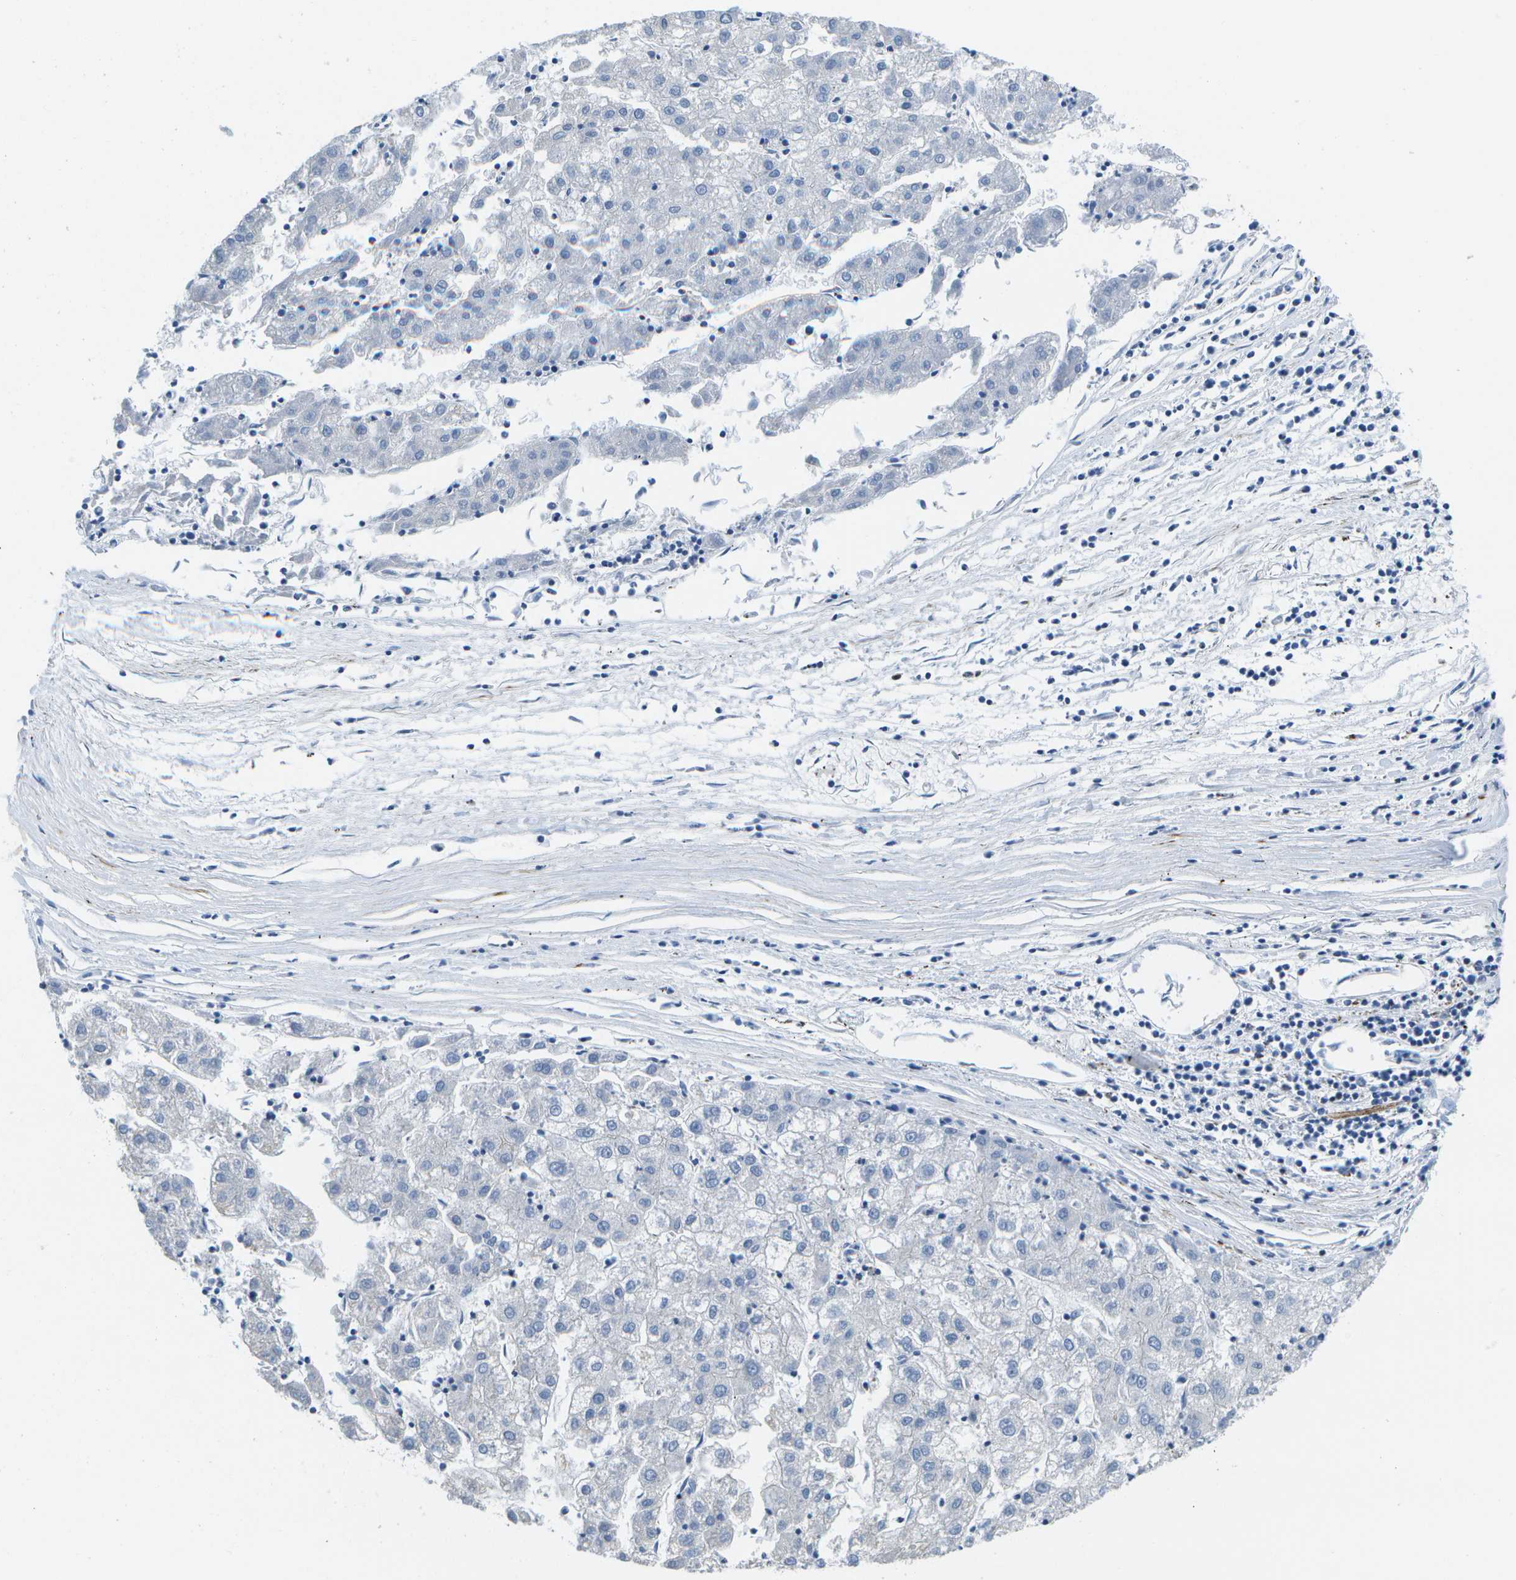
{"staining": {"intensity": "negative", "quantity": "none", "location": "none"}, "tissue": "liver cancer", "cell_type": "Tumor cells", "image_type": "cancer", "snomed": [{"axis": "morphology", "description": "Carcinoma, Hepatocellular, NOS"}, {"axis": "topography", "description": "Liver"}], "caption": "Immunohistochemistry (IHC) micrograph of neoplastic tissue: hepatocellular carcinoma (liver) stained with DAB reveals no significant protein staining in tumor cells. (DAB (3,3'-diaminobenzidine) IHC visualized using brightfield microscopy, high magnification).", "gene": "ADGRG6", "patient": {"sex": "male", "age": 72}}